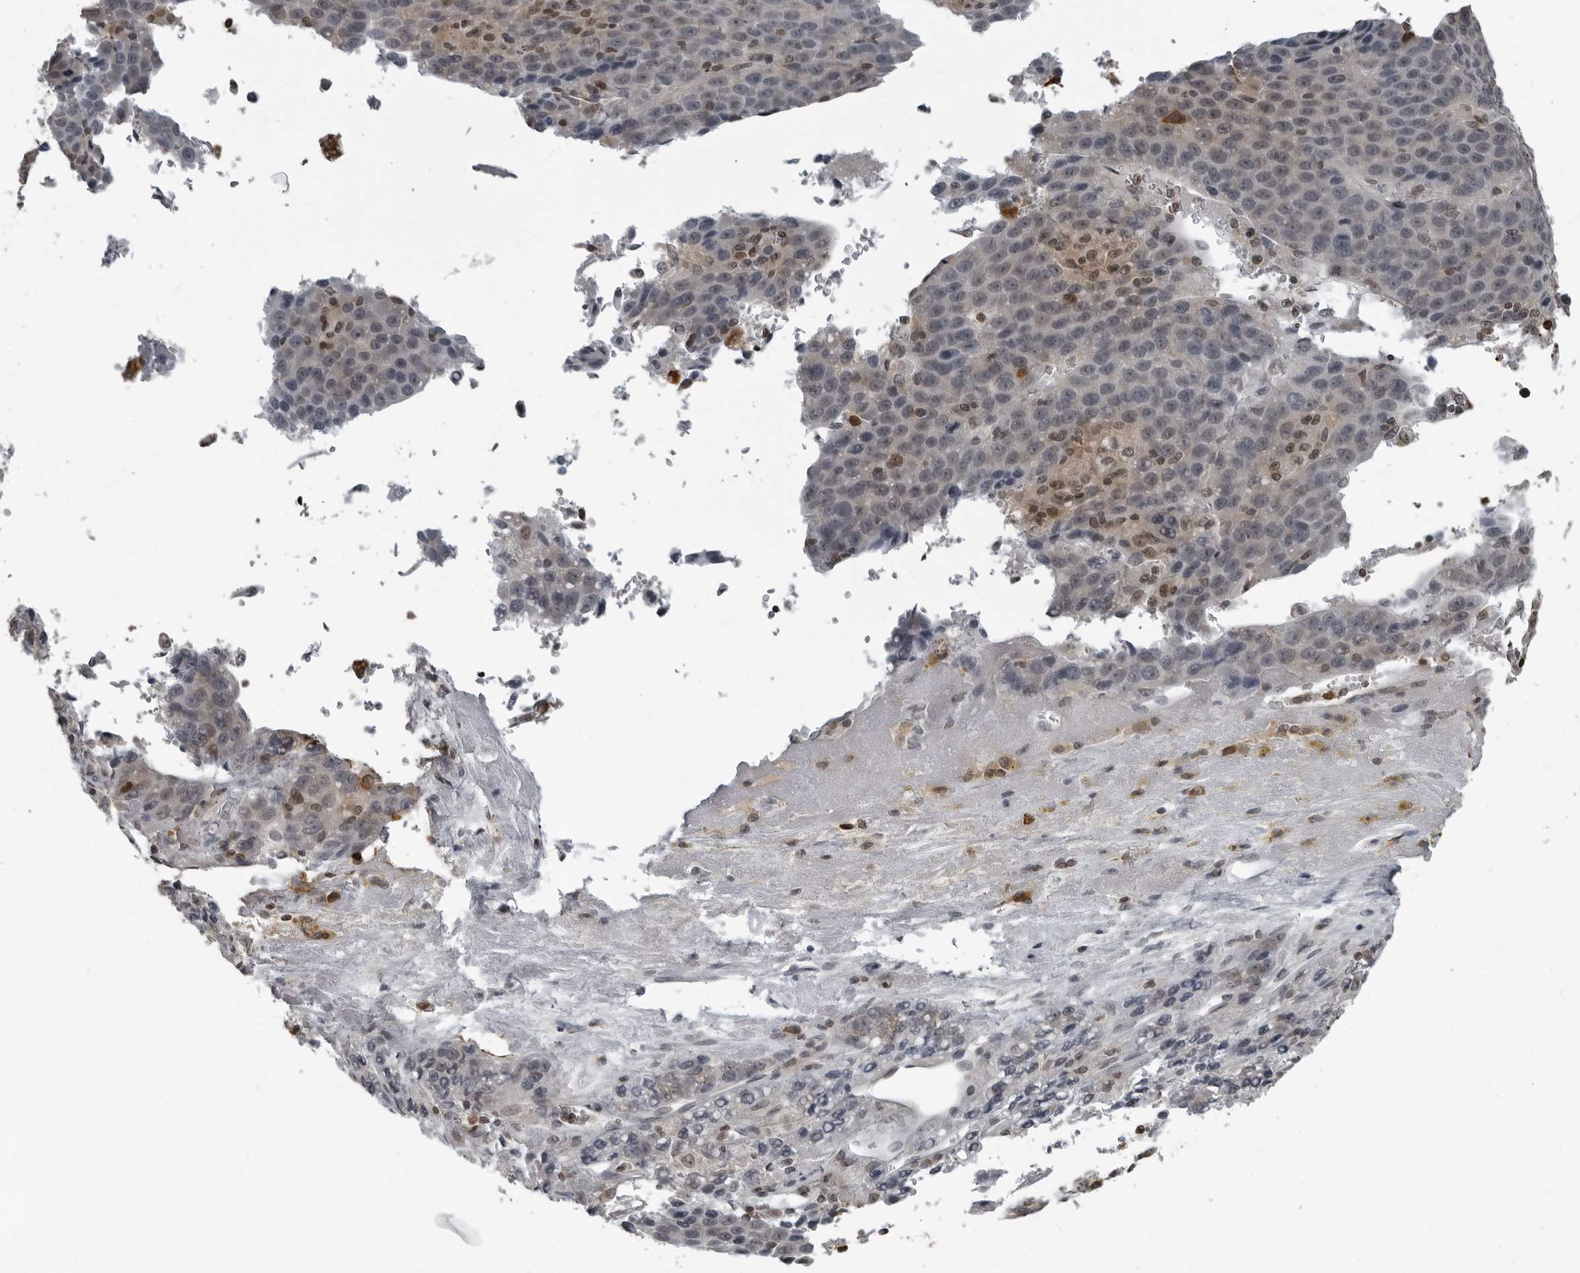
{"staining": {"intensity": "moderate", "quantity": "<25%", "location": "nuclear"}, "tissue": "liver cancer", "cell_type": "Tumor cells", "image_type": "cancer", "snomed": [{"axis": "morphology", "description": "Carcinoma, Hepatocellular, NOS"}, {"axis": "topography", "description": "Liver"}], "caption": "The image reveals a brown stain indicating the presence of a protein in the nuclear of tumor cells in hepatocellular carcinoma (liver).", "gene": "RTCA", "patient": {"sex": "female", "age": 53}}